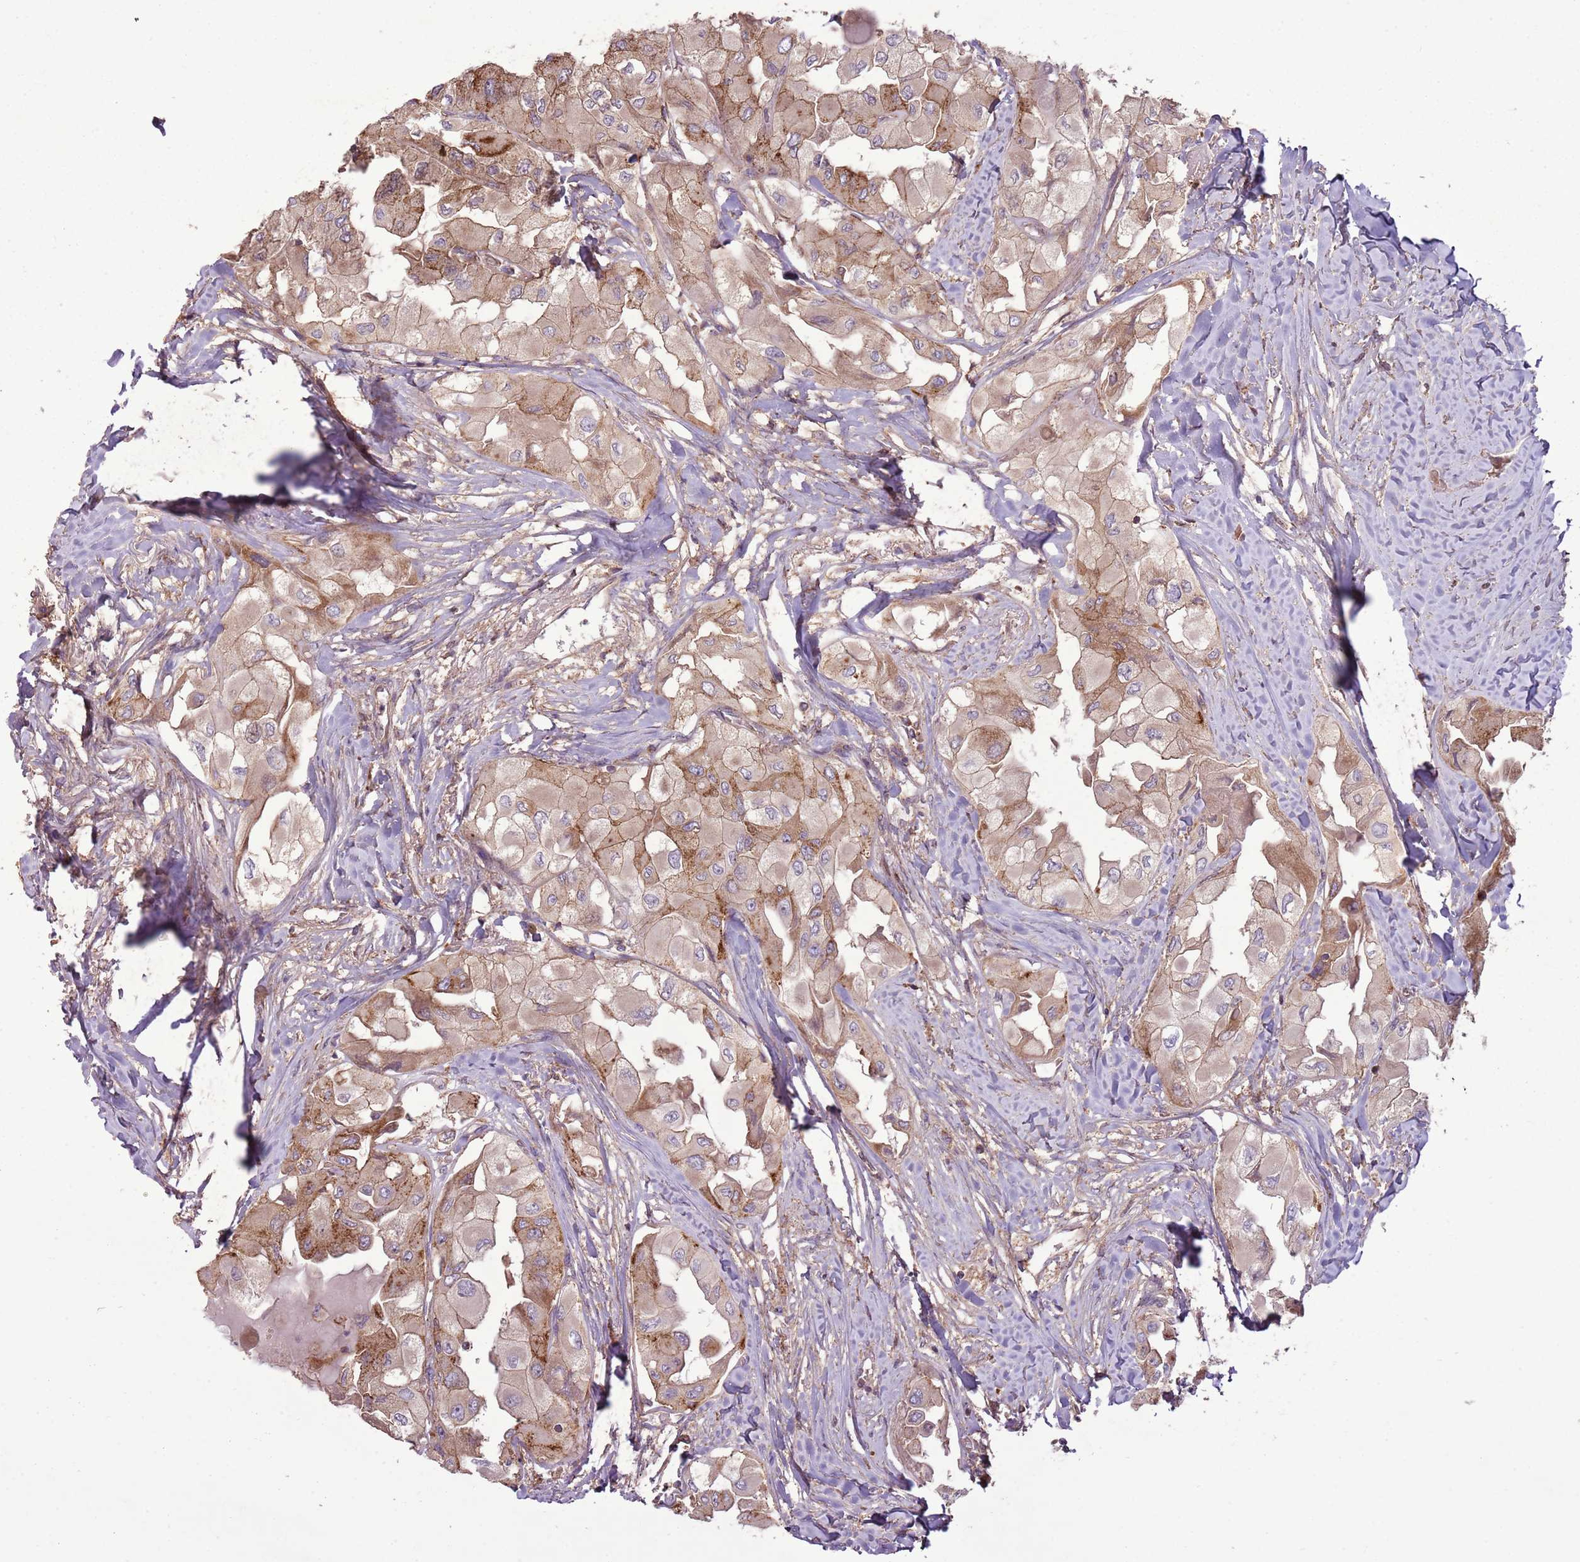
{"staining": {"intensity": "moderate", "quantity": ">75%", "location": "cytoplasmic/membranous"}, "tissue": "thyroid cancer", "cell_type": "Tumor cells", "image_type": "cancer", "snomed": [{"axis": "morphology", "description": "Normal tissue, NOS"}, {"axis": "morphology", "description": "Papillary adenocarcinoma, NOS"}, {"axis": "topography", "description": "Thyroid gland"}], "caption": "Protein analysis of thyroid cancer (papillary adenocarcinoma) tissue displays moderate cytoplasmic/membranous expression in approximately >75% of tumor cells.", "gene": "ANKRD24", "patient": {"sex": "female", "age": 59}}